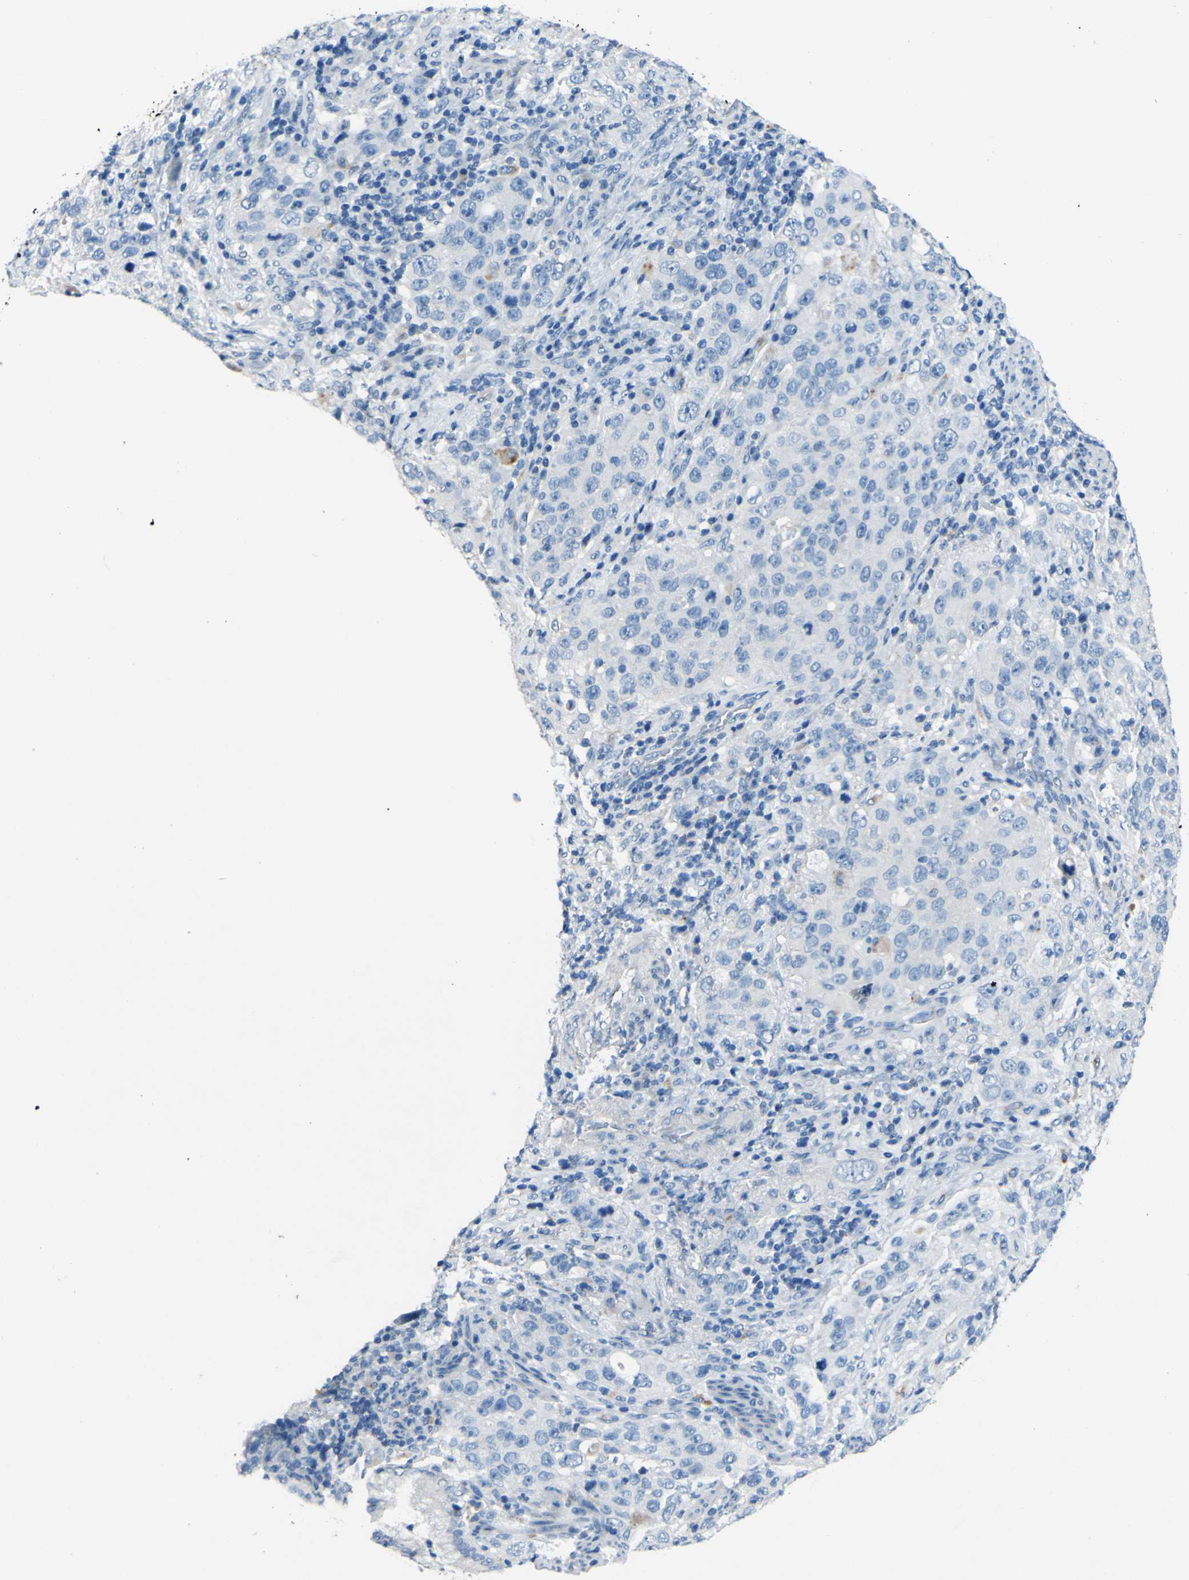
{"staining": {"intensity": "negative", "quantity": "none", "location": "none"}, "tissue": "stomach cancer", "cell_type": "Tumor cells", "image_type": "cancer", "snomed": [{"axis": "morphology", "description": "Normal tissue, NOS"}, {"axis": "morphology", "description": "Adenocarcinoma, NOS"}, {"axis": "topography", "description": "Stomach"}], "caption": "The histopathology image displays no staining of tumor cells in stomach cancer (adenocarcinoma).", "gene": "CDH10", "patient": {"sex": "male", "age": 48}}